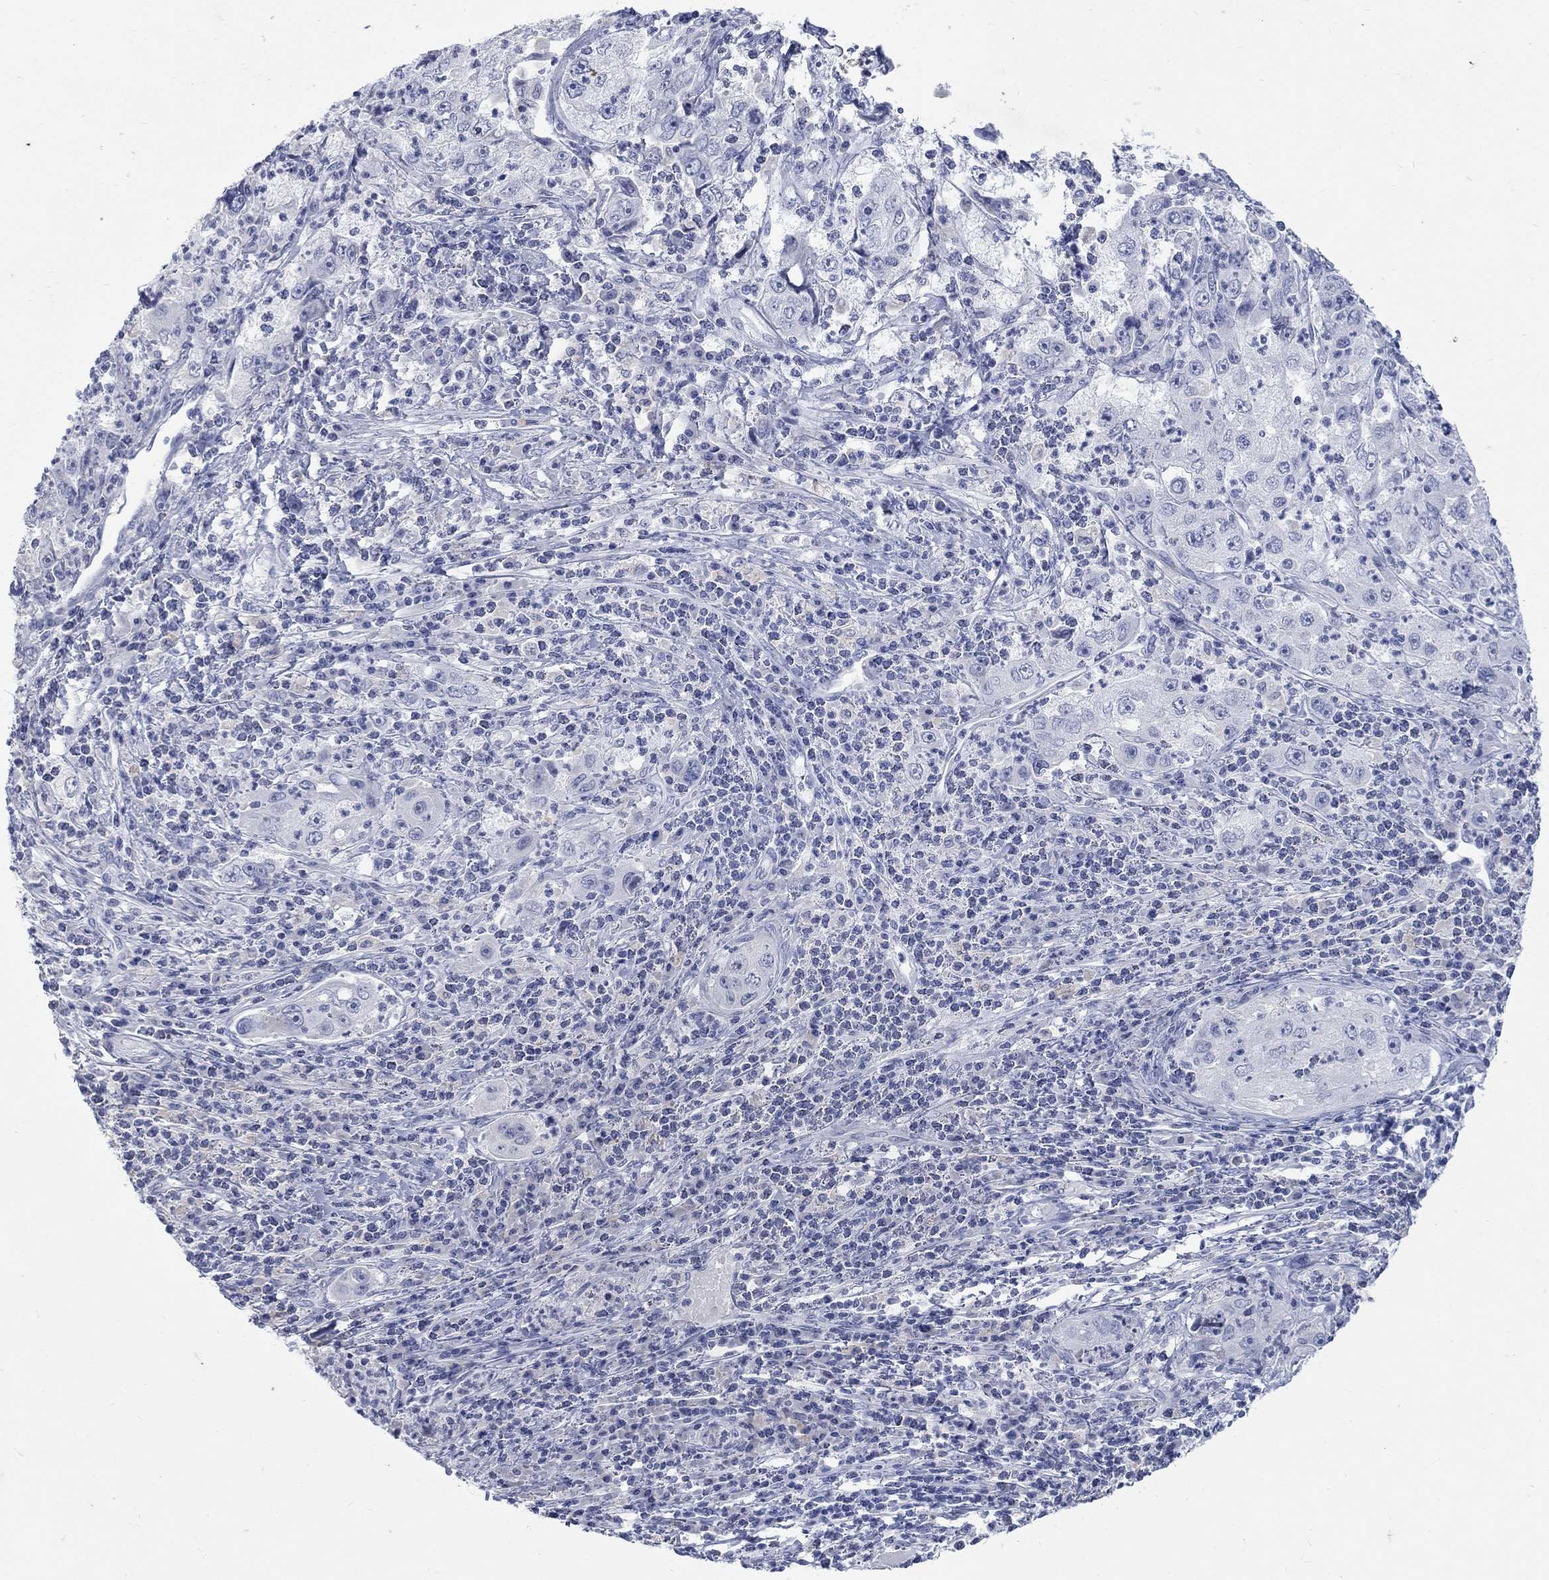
{"staining": {"intensity": "negative", "quantity": "none", "location": "none"}, "tissue": "cervical cancer", "cell_type": "Tumor cells", "image_type": "cancer", "snomed": [{"axis": "morphology", "description": "Squamous cell carcinoma, NOS"}, {"axis": "topography", "description": "Cervix"}], "caption": "IHC image of cervical cancer (squamous cell carcinoma) stained for a protein (brown), which demonstrates no expression in tumor cells.", "gene": "RFTN2", "patient": {"sex": "female", "age": 36}}